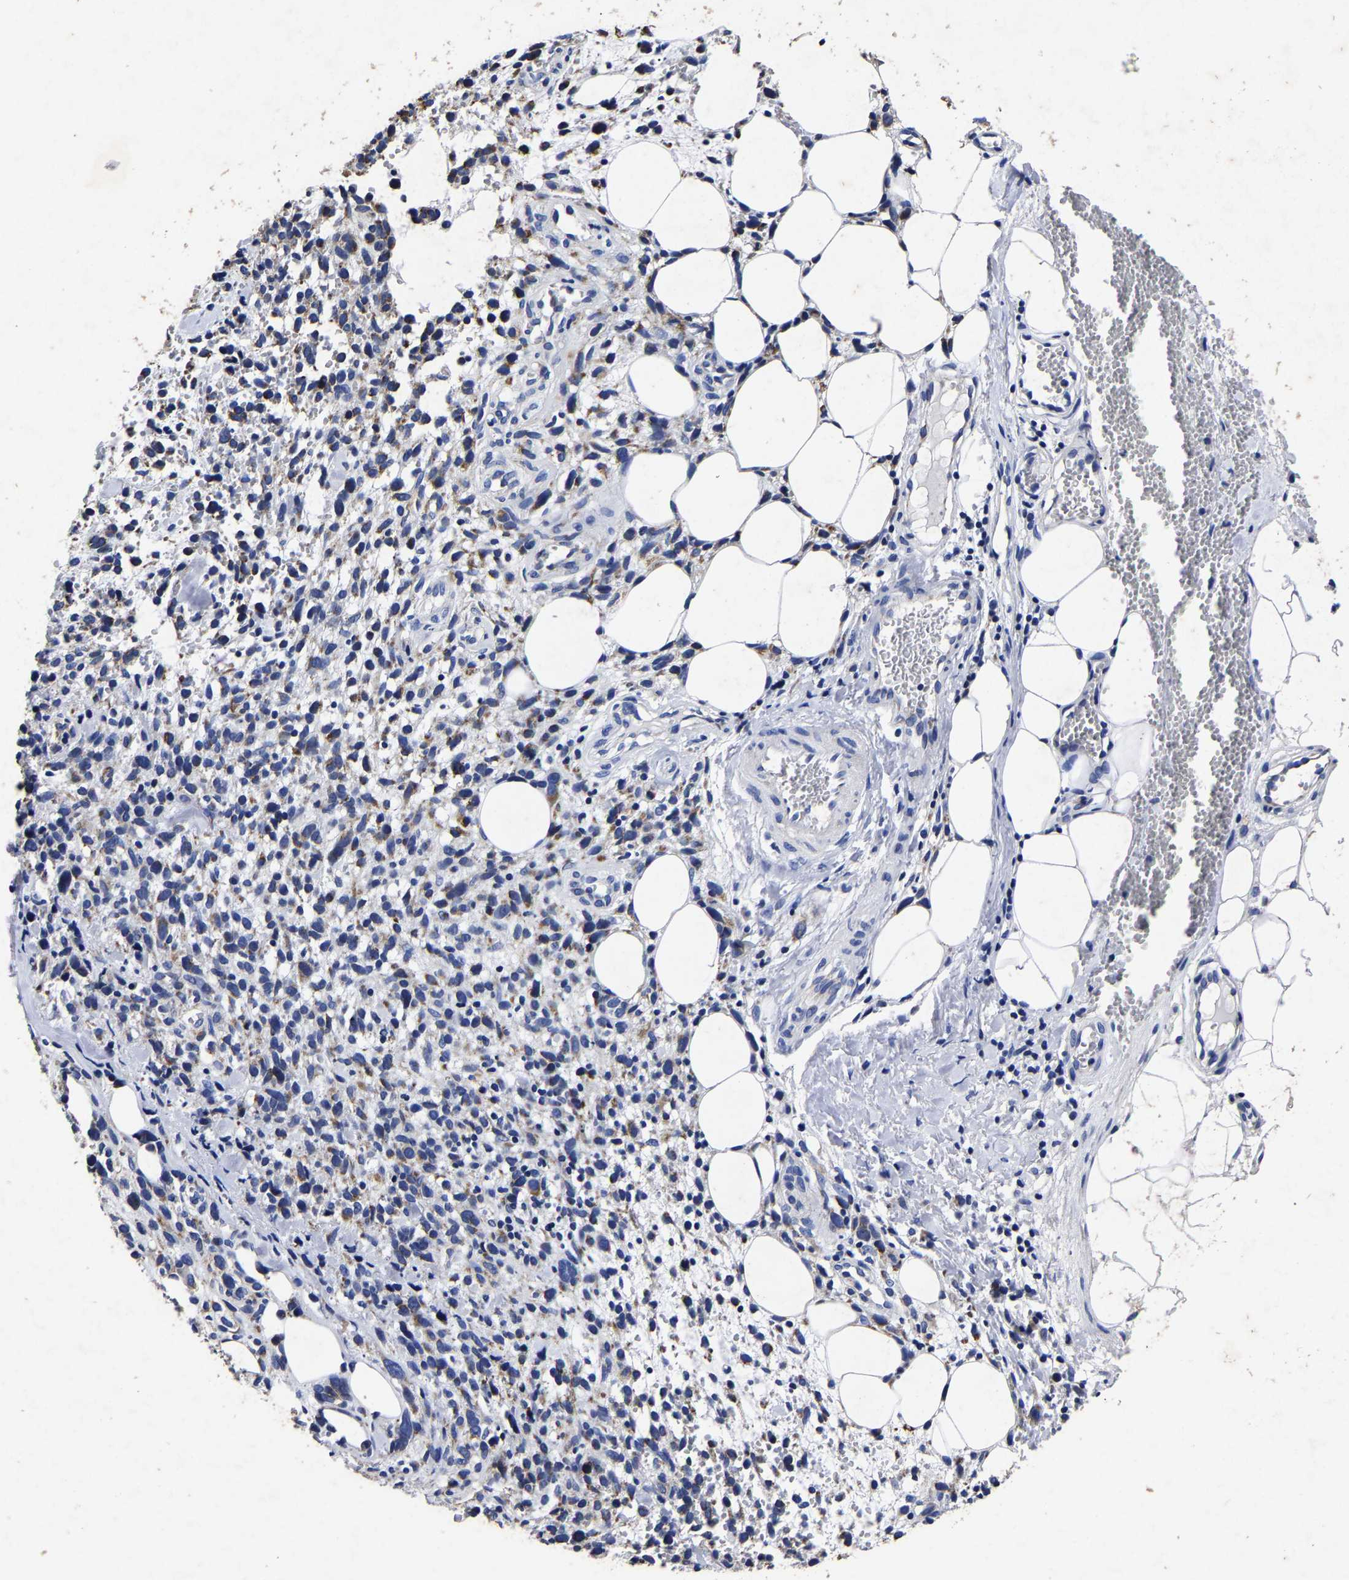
{"staining": {"intensity": "weak", "quantity": "<25%", "location": "cytoplasmic/membranous"}, "tissue": "melanoma", "cell_type": "Tumor cells", "image_type": "cancer", "snomed": [{"axis": "morphology", "description": "Malignant melanoma, NOS"}, {"axis": "topography", "description": "Skin"}], "caption": "There is no significant positivity in tumor cells of melanoma. (Immunohistochemistry (ihc), brightfield microscopy, high magnification).", "gene": "AASS", "patient": {"sex": "female", "age": 55}}